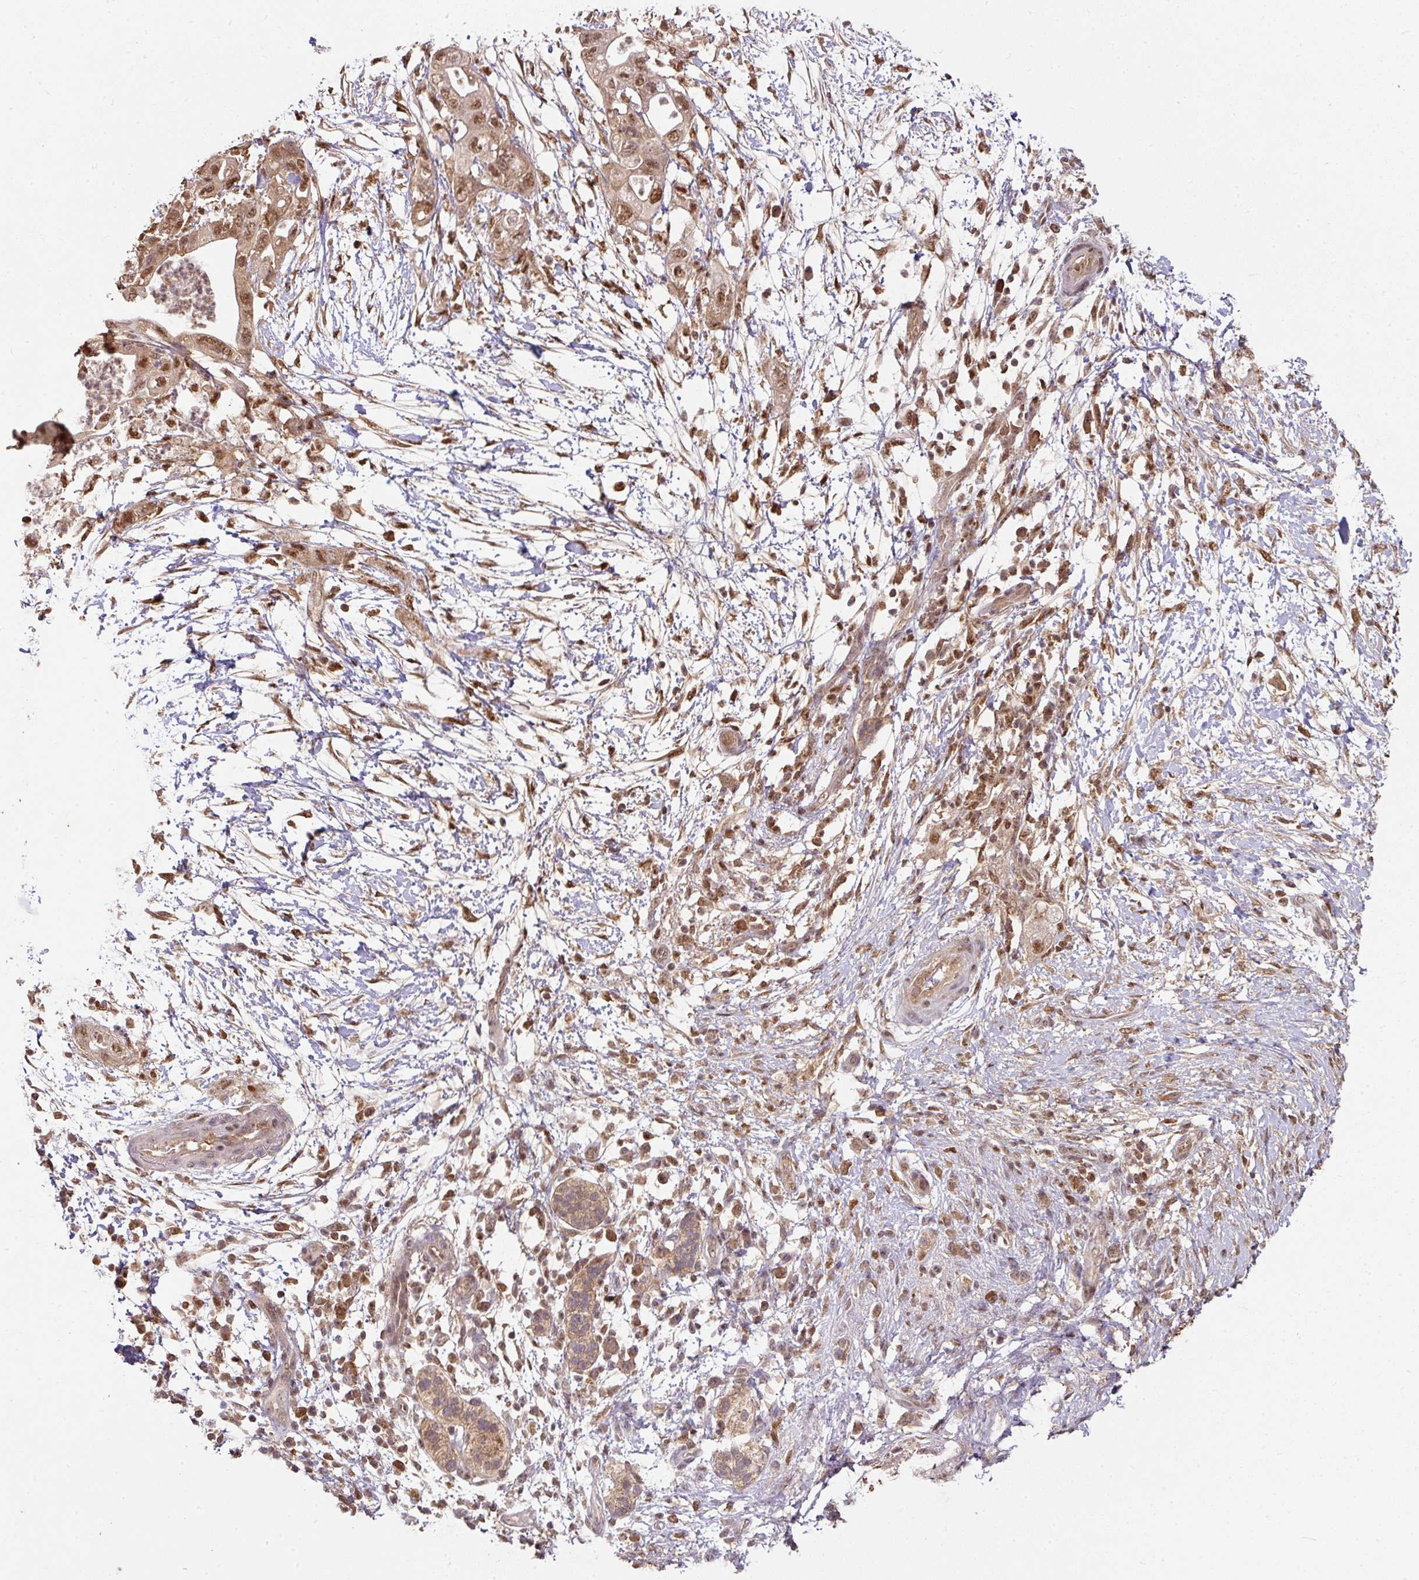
{"staining": {"intensity": "moderate", "quantity": ">75%", "location": "cytoplasmic/membranous,nuclear"}, "tissue": "pancreatic cancer", "cell_type": "Tumor cells", "image_type": "cancer", "snomed": [{"axis": "morphology", "description": "Adenocarcinoma, NOS"}, {"axis": "topography", "description": "Pancreas"}], "caption": "This histopathology image displays IHC staining of human adenocarcinoma (pancreatic), with medium moderate cytoplasmic/membranous and nuclear positivity in about >75% of tumor cells.", "gene": "RANBP9", "patient": {"sex": "female", "age": 72}}